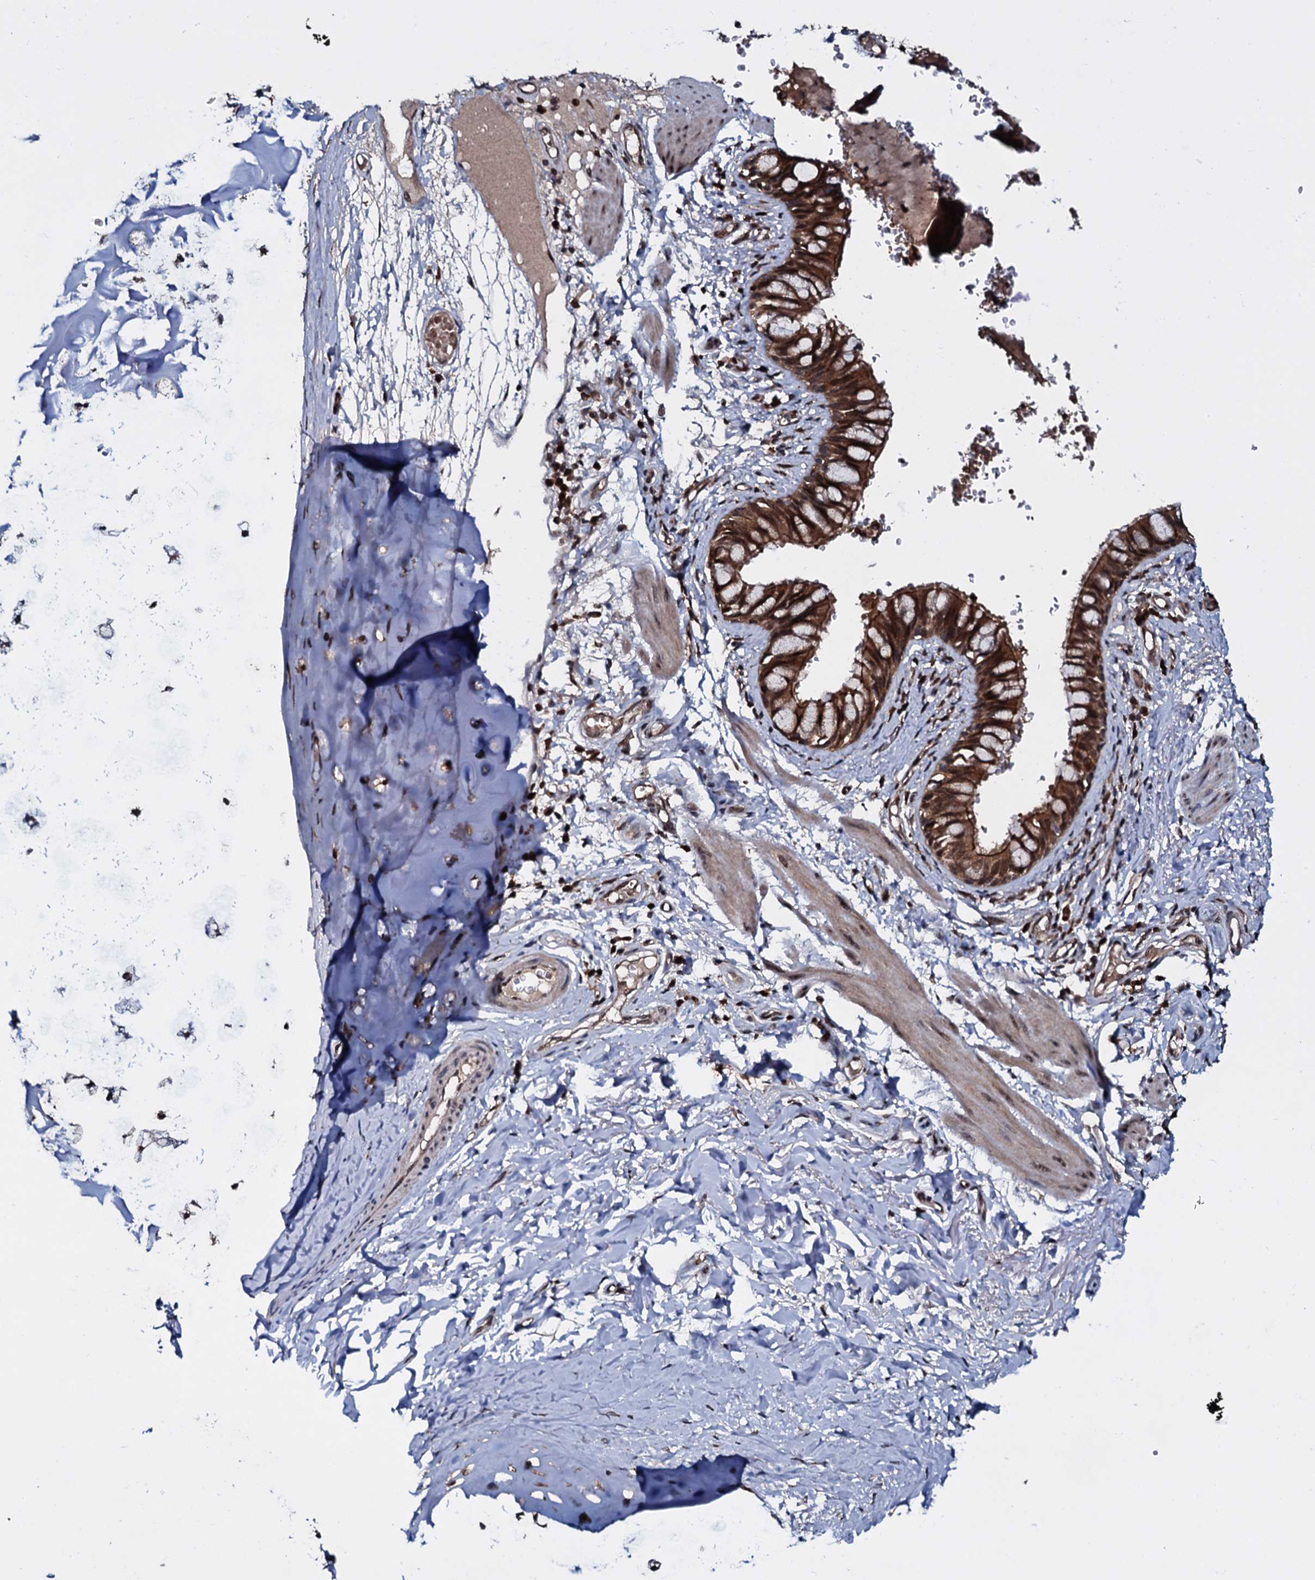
{"staining": {"intensity": "strong", "quantity": ">75%", "location": "cytoplasmic/membranous,nuclear"}, "tissue": "bronchus", "cell_type": "Respiratory epithelial cells", "image_type": "normal", "snomed": [{"axis": "morphology", "description": "Normal tissue, NOS"}, {"axis": "topography", "description": "Cartilage tissue"}, {"axis": "topography", "description": "Bronchus"}], "caption": "Immunohistochemistry photomicrograph of benign human bronchus stained for a protein (brown), which demonstrates high levels of strong cytoplasmic/membranous,nuclear staining in about >75% of respiratory epithelial cells.", "gene": "HDDC3", "patient": {"sex": "female", "age": 36}}